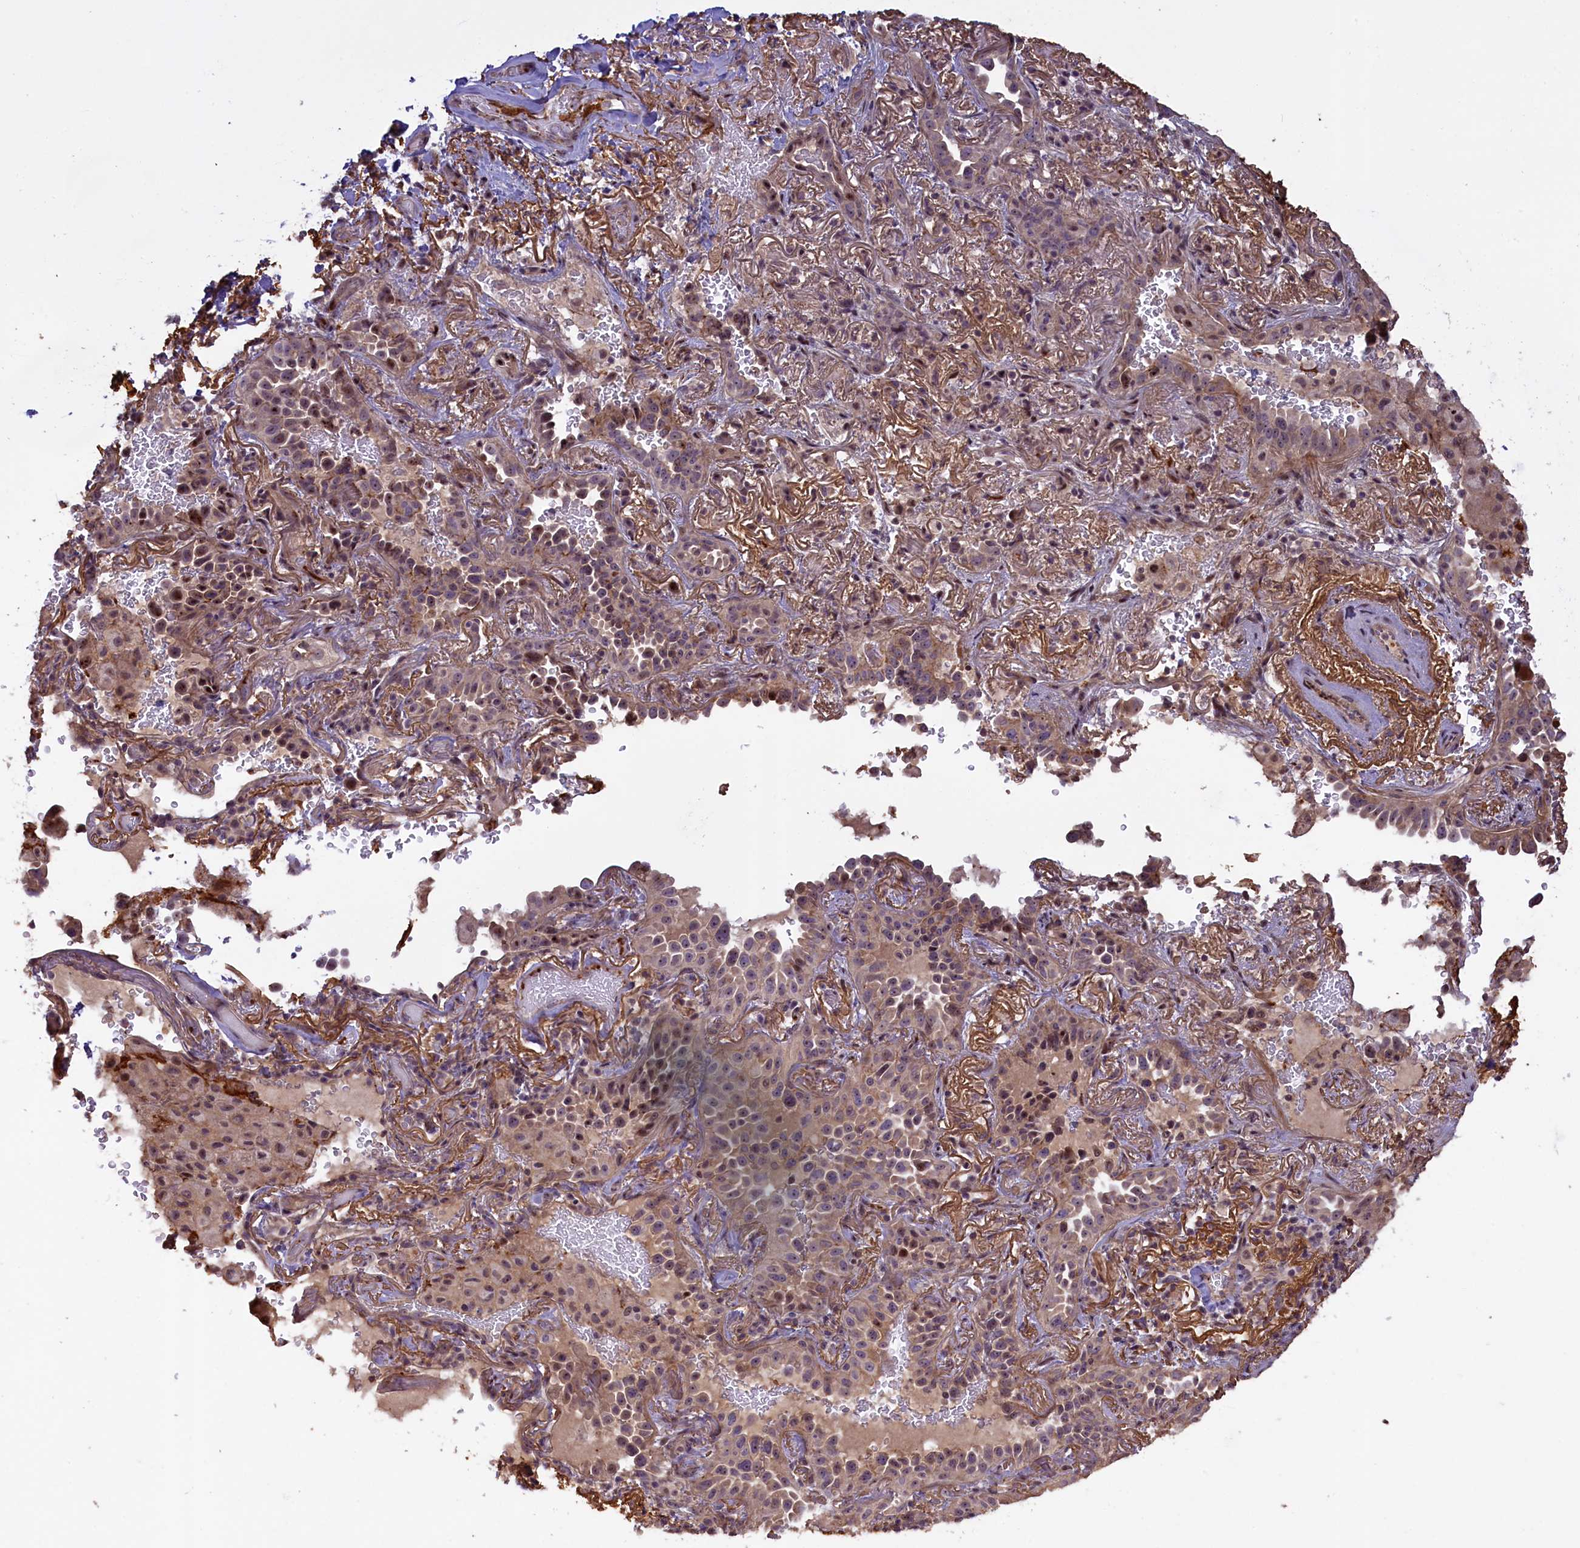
{"staining": {"intensity": "moderate", "quantity": "<25%", "location": "cytoplasmic/membranous,nuclear"}, "tissue": "lung cancer", "cell_type": "Tumor cells", "image_type": "cancer", "snomed": [{"axis": "morphology", "description": "Adenocarcinoma, NOS"}, {"axis": "topography", "description": "Lung"}], "caption": "Brown immunohistochemical staining in lung adenocarcinoma exhibits moderate cytoplasmic/membranous and nuclear expression in about <25% of tumor cells.", "gene": "FUZ", "patient": {"sex": "female", "age": 69}}